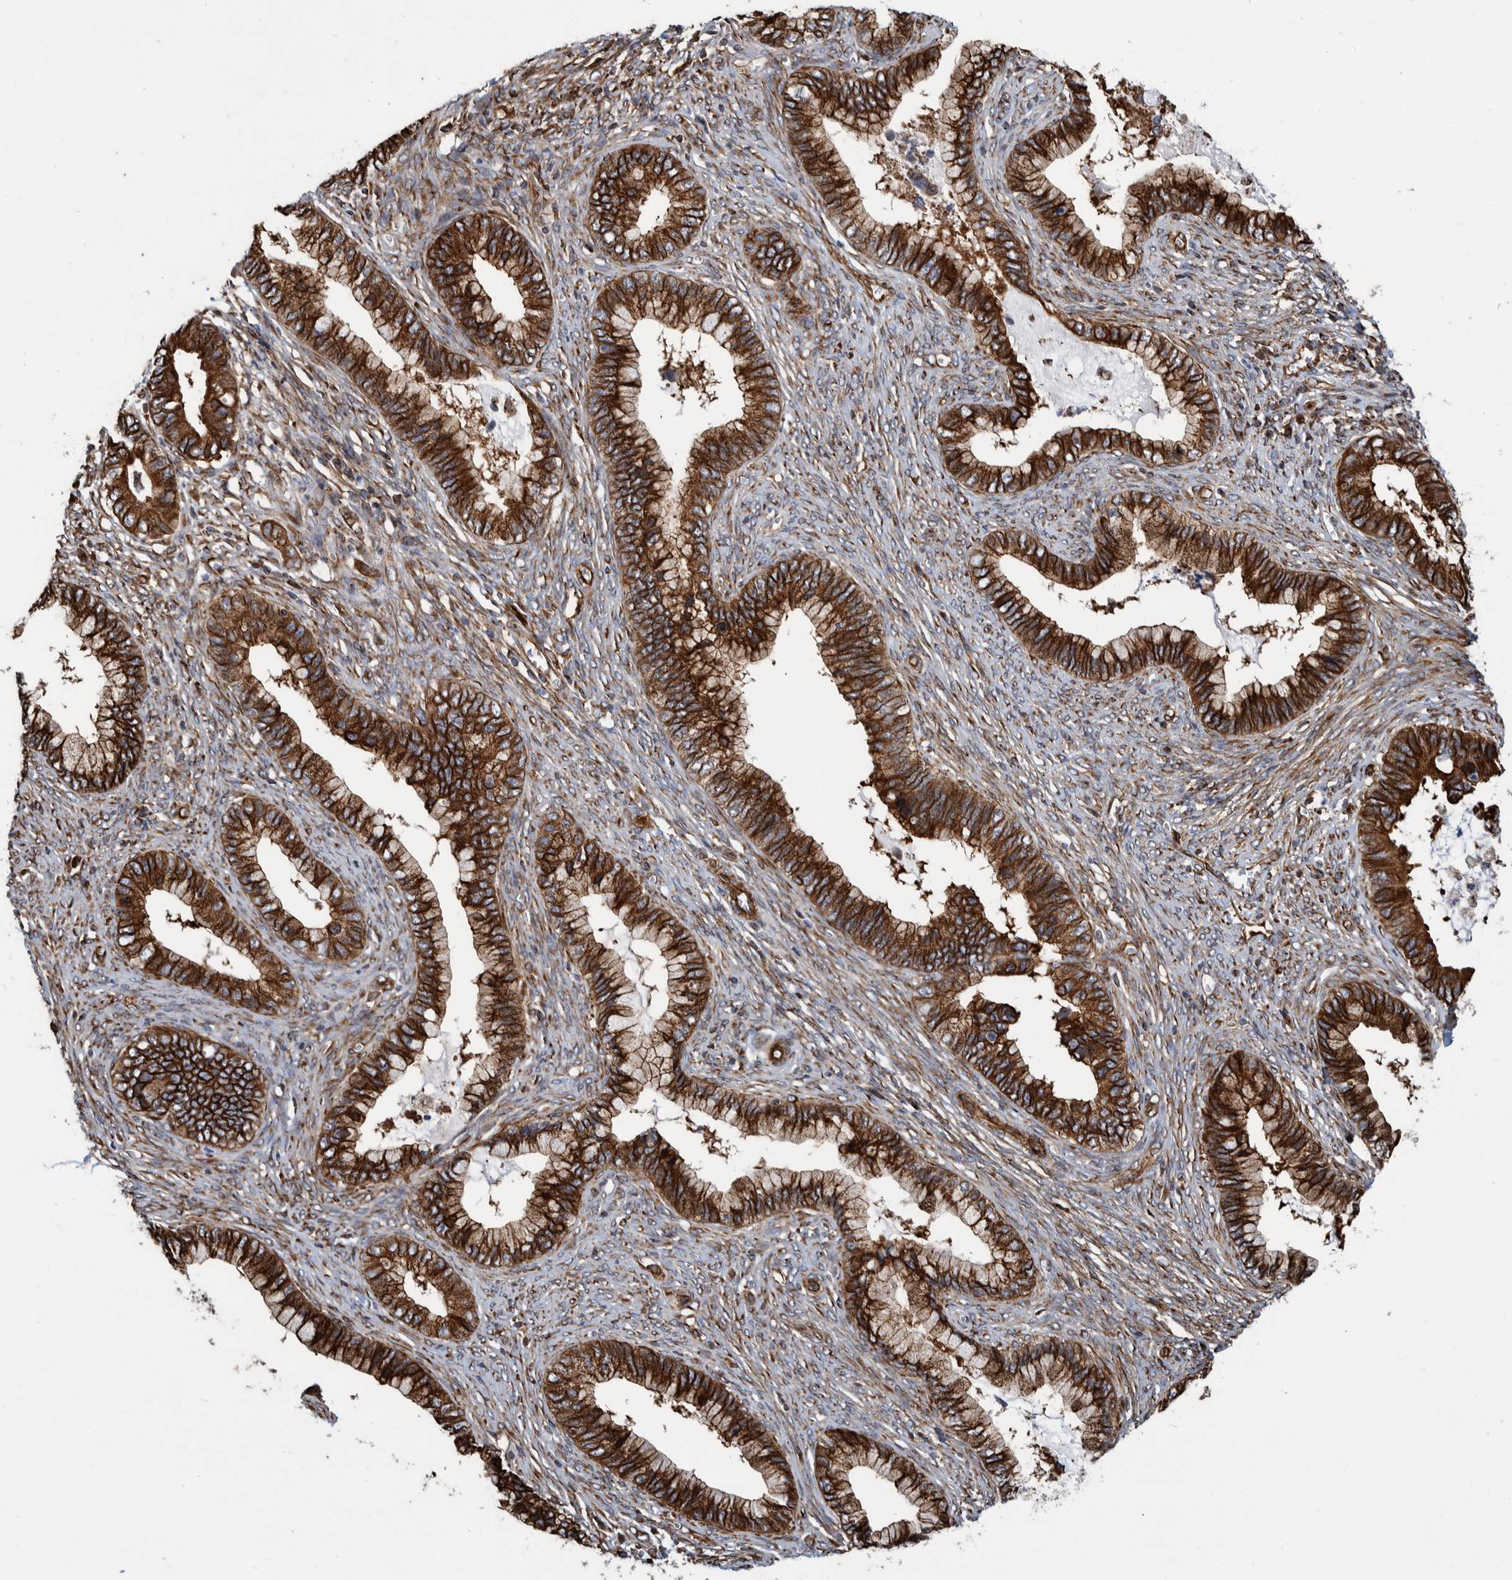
{"staining": {"intensity": "strong", "quantity": ">75%", "location": "cytoplasmic/membranous"}, "tissue": "cervical cancer", "cell_type": "Tumor cells", "image_type": "cancer", "snomed": [{"axis": "morphology", "description": "Adenocarcinoma, NOS"}, {"axis": "topography", "description": "Cervix"}], "caption": "Cervical cancer (adenocarcinoma) stained with immunohistochemistry shows strong cytoplasmic/membranous expression in approximately >75% of tumor cells.", "gene": "CCDC57", "patient": {"sex": "female", "age": 44}}